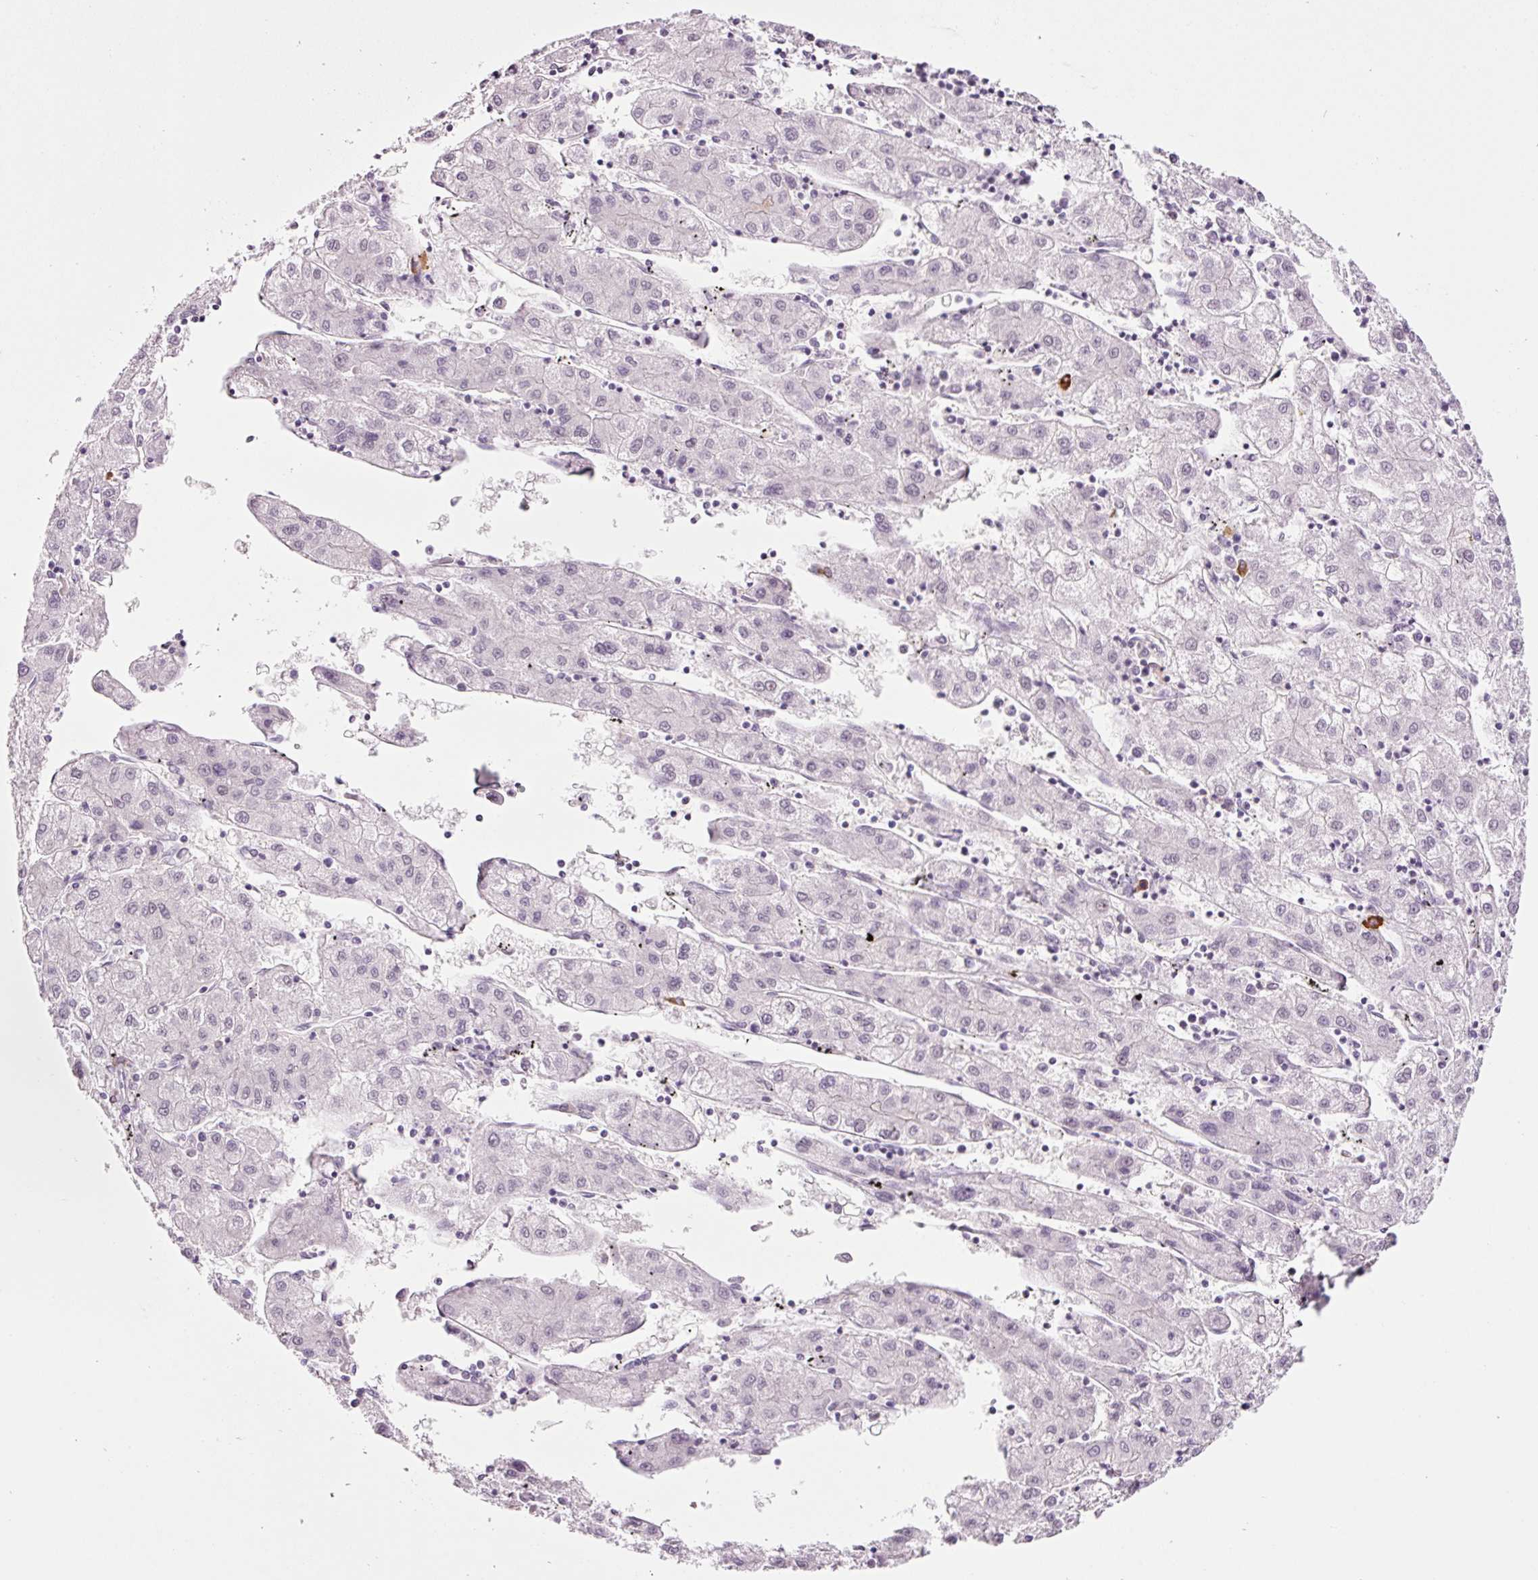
{"staining": {"intensity": "negative", "quantity": "none", "location": "none"}, "tissue": "liver cancer", "cell_type": "Tumor cells", "image_type": "cancer", "snomed": [{"axis": "morphology", "description": "Carcinoma, Hepatocellular, NOS"}, {"axis": "topography", "description": "Liver"}], "caption": "This is an immunohistochemistry (IHC) micrograph of human liver hepatocellular carcinoma. There is no expression in tumor cells.", "gene": "KLF1", "patient": {"sex": "male", "age": 72}}